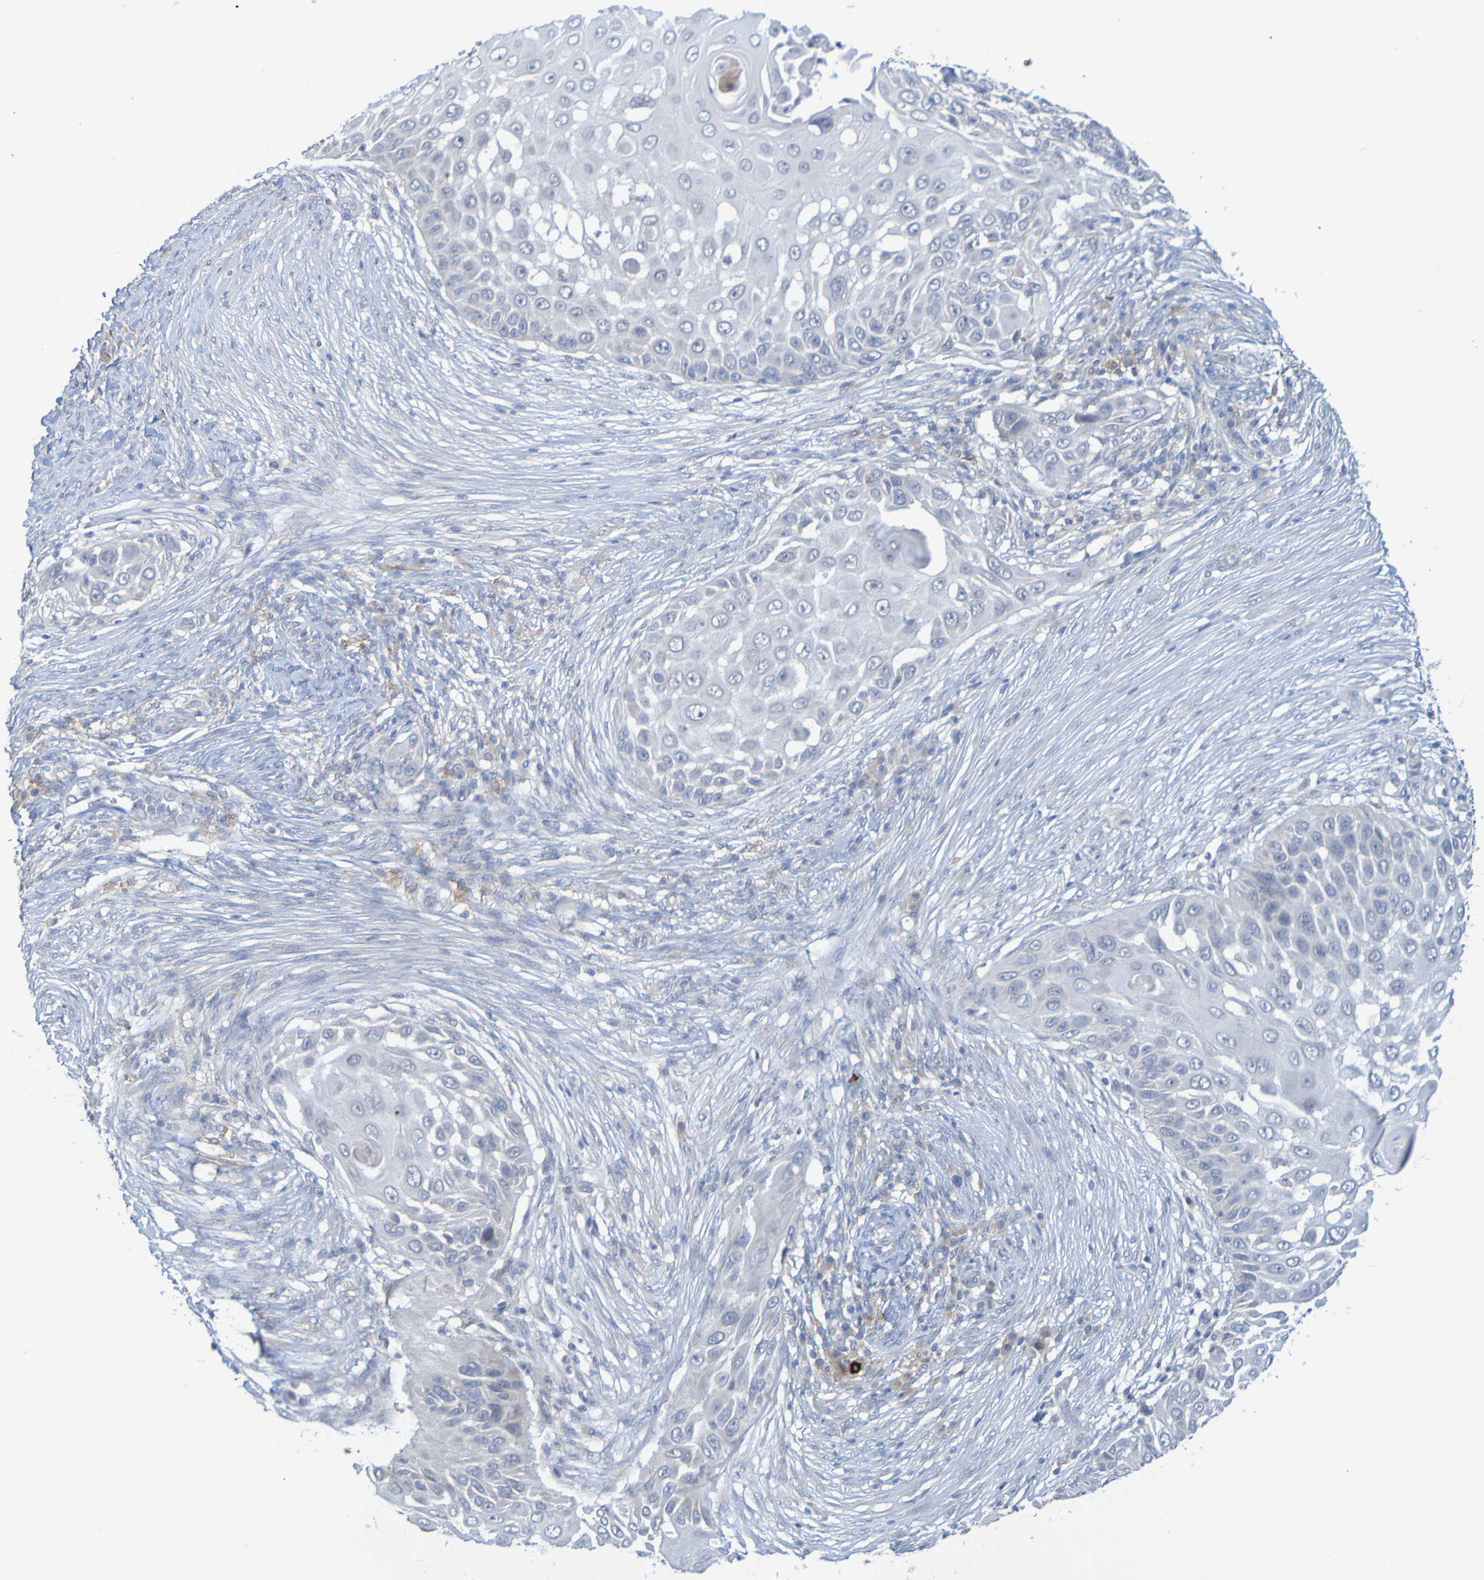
{"staining": {"intensity": "negative", "quantity": "none", "location": "none"}, "tissue": "skin cancer", "cell_type": "Tumor cells", "image_type": "cancer", "snomed": [{"axis": "morphology", "description": "Squamous cell carcinoma, NOS"}, {"axis": "topography", "description": "Skin"}], "caption": "This is an immunohistochemistry (IHC) photomicrograph of skin cancer (squamous cell carcinoma). There is no expression in tumor cells.", "gene": "LILRB5", "patient": {"sex": "female", "age": 44}}